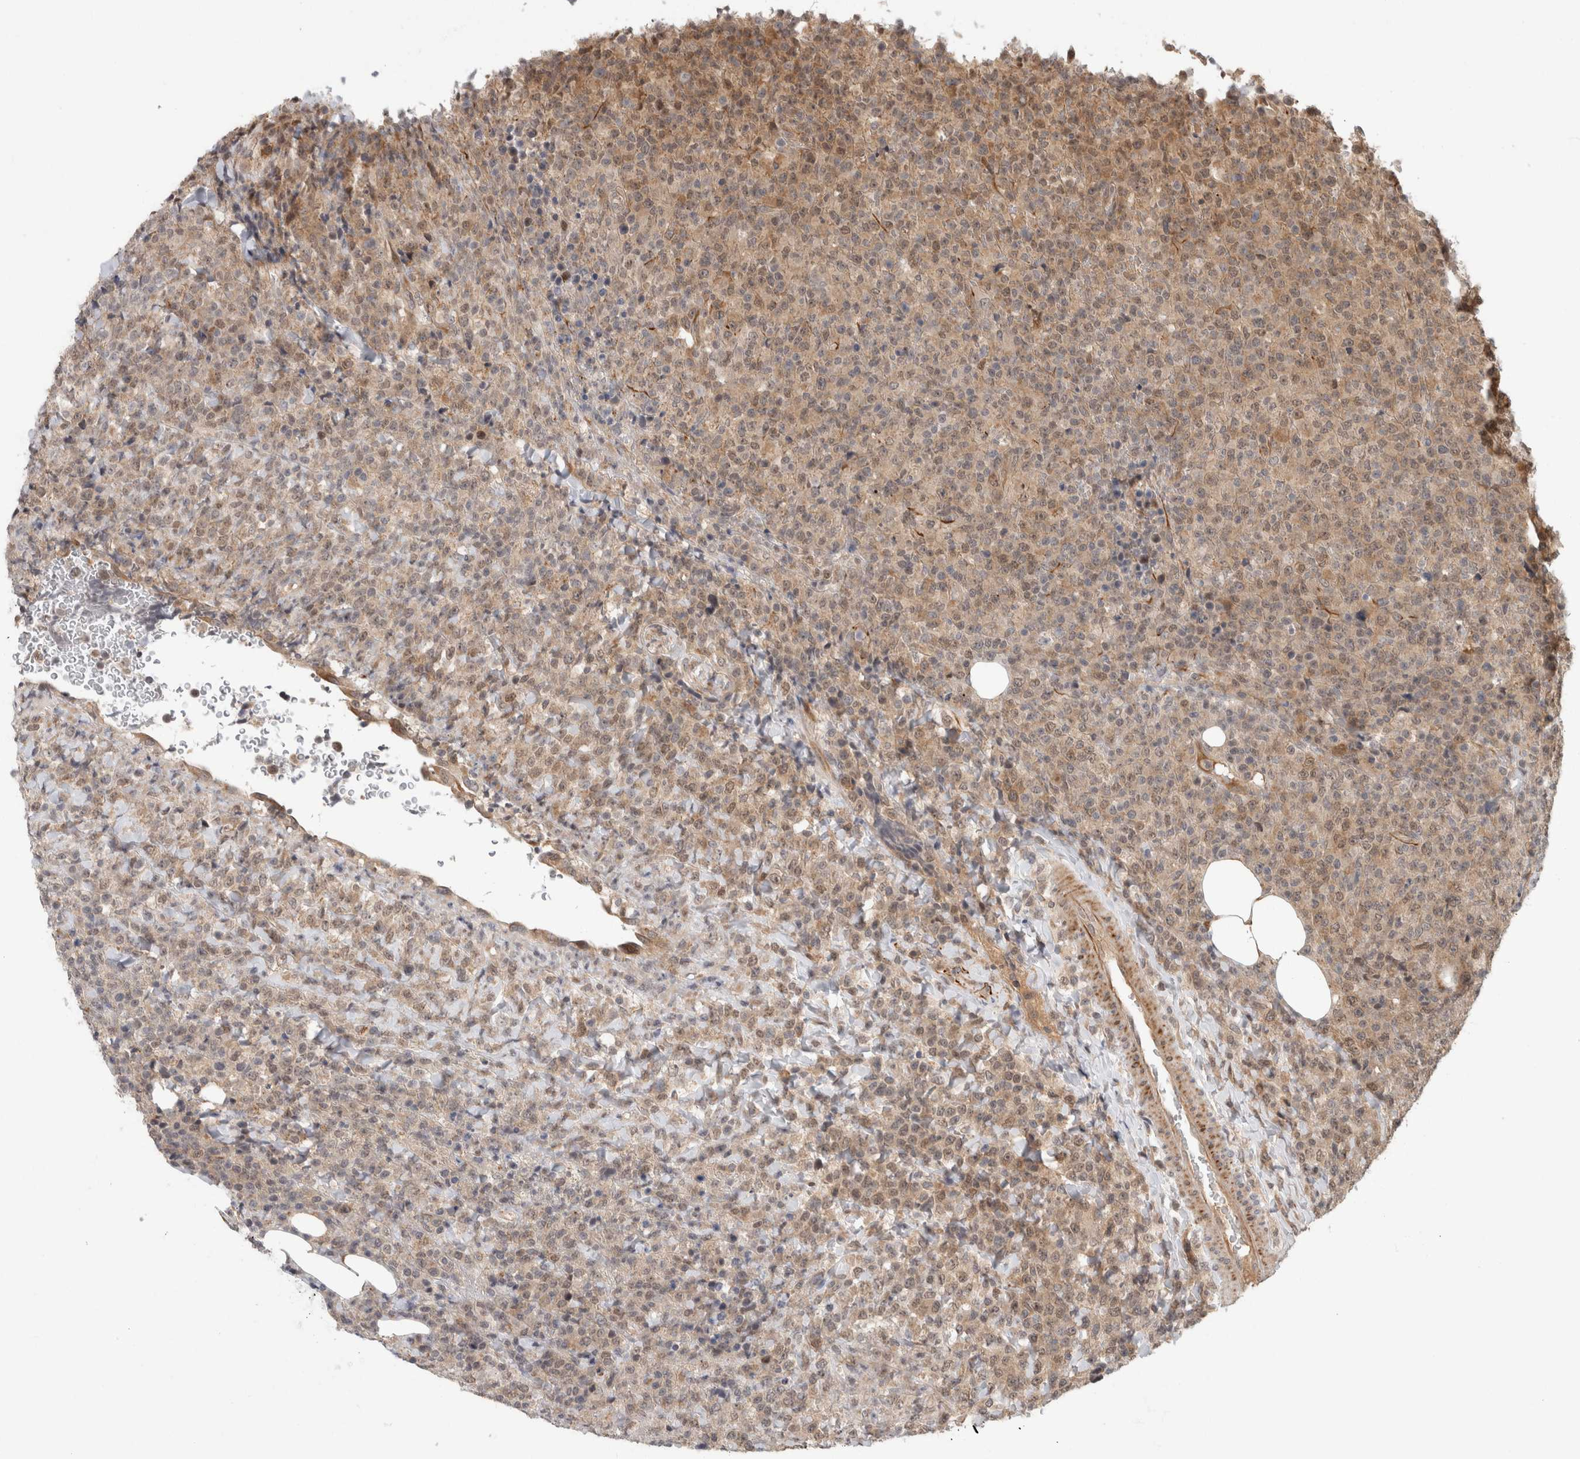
{"staining": {"intensity": "weak", "quantity": ">75%", "location": "cytoplasmic/membranous"}, "tissue": "lymphoma", "cell_type": "Tumor cells", "image_type": "cancer", "snomed": [{"axis": "morphology", "description": "Malignant lymphoma, non-Hodgkin's type, High grade"}, {"axis": "topography", "description": "Lymph node"}], "caption": "Lymphoma stained with DAB IHC exhibits low levels of weak cytoplasmic/membranous expression in approximately >75% of tumor cells. The protein of interest is stained brown, and the nuclei are stained in blue (DAB (3,3'-diaminobenzidine) IHC with brightfield microscopy, high magnification).", "gene": "CRISPLD1", "patient": {"sex": "male", "age": 13}}